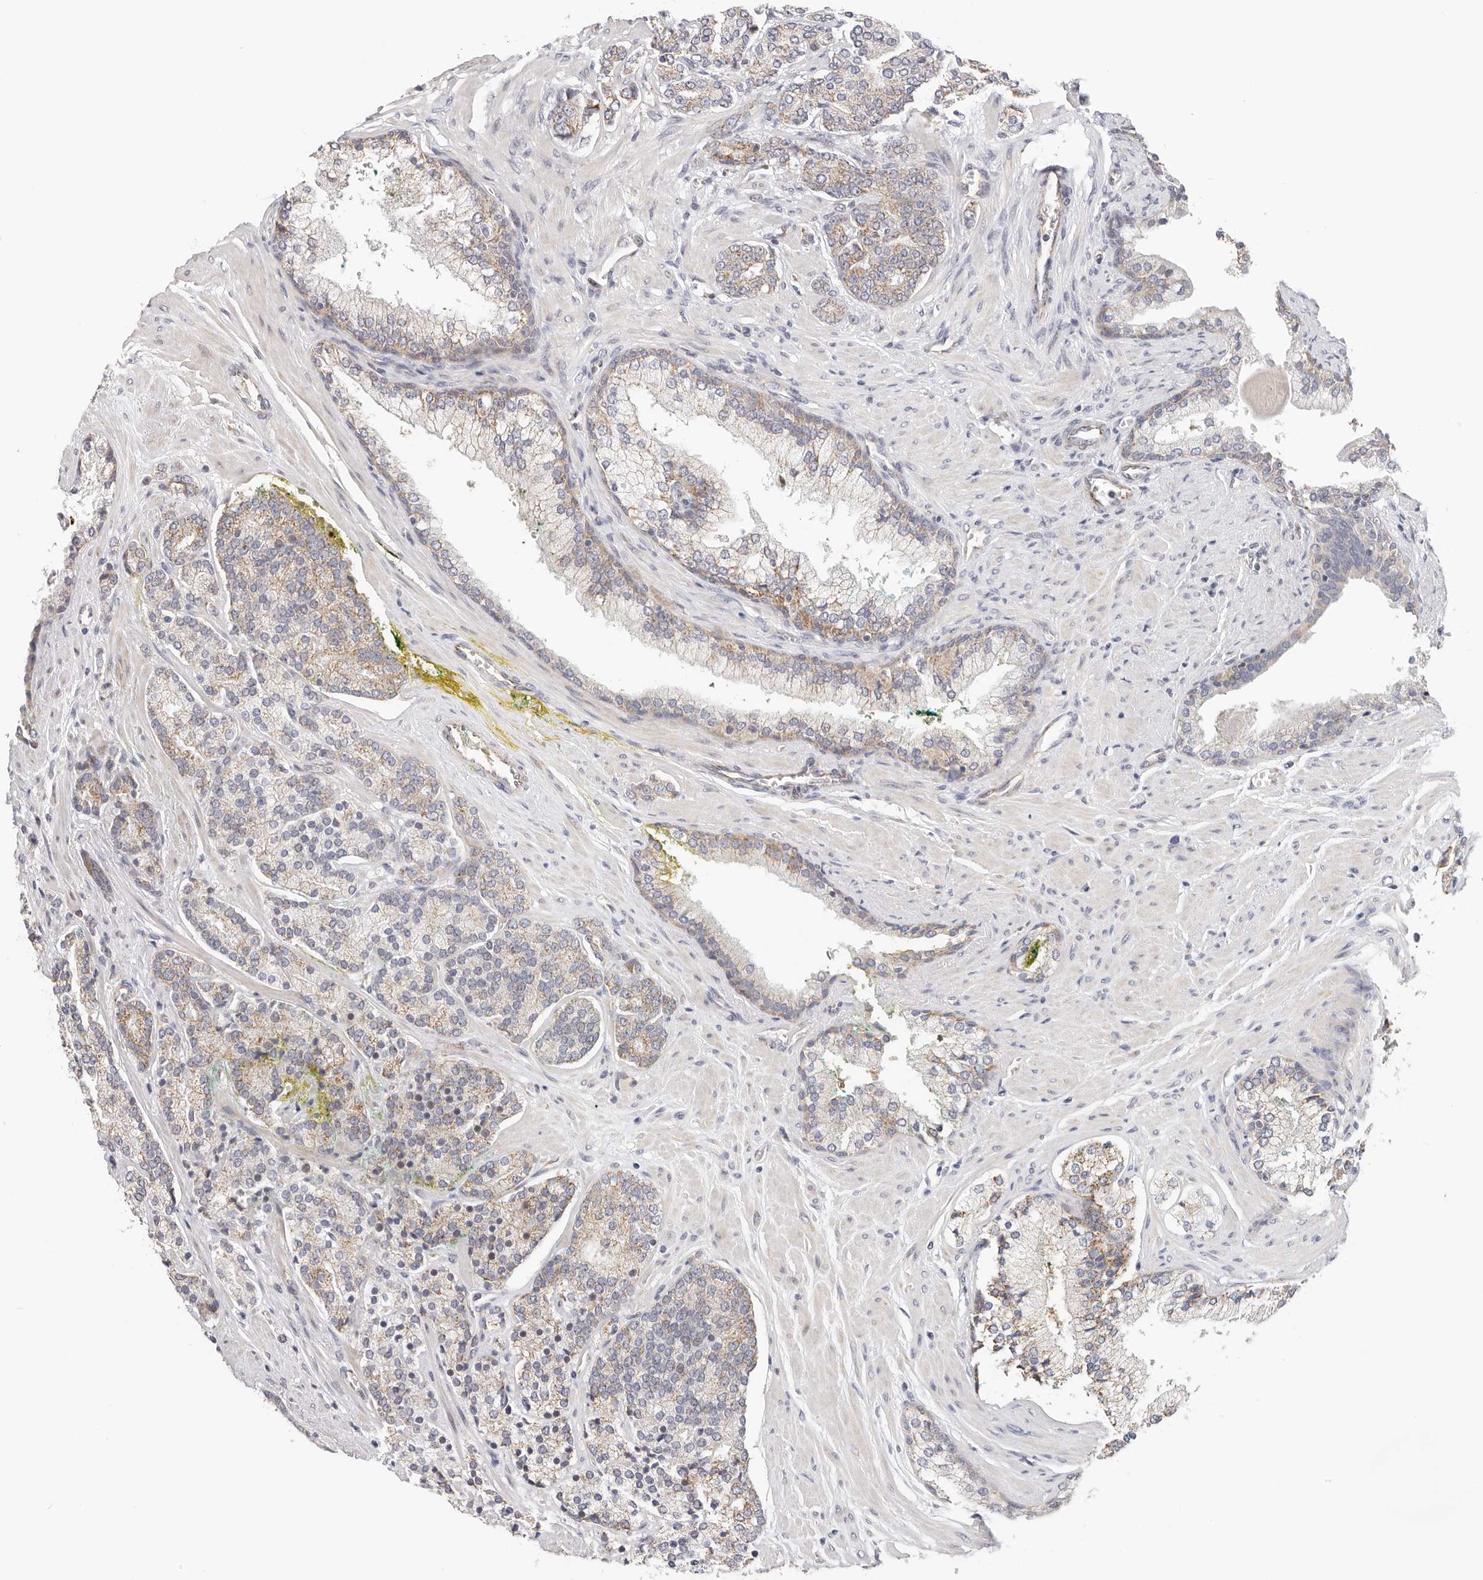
{"staining": {"intensity": "moderate", "quantity": "25%-75%", "location": "cytoplasmic/membranous"}, "tissue": "prostate cancer", "cell_type": "Tumor cells", "image_type": "cancer", "snomed": [{"axis": "morphology", "description": "Adenocarcinoma, High grade"}, {"axis": "topography", "description": "Prostate"}], "caption": "About 25%-75% of tumor cells in prostate adenocarcinoma (high-grade) show moderate cytoplasmic/membranous protein expression as visualized by brown immunohistochemical staining.", "gene": "AFDN", "patient": {"sex": "male", "age": 71}}